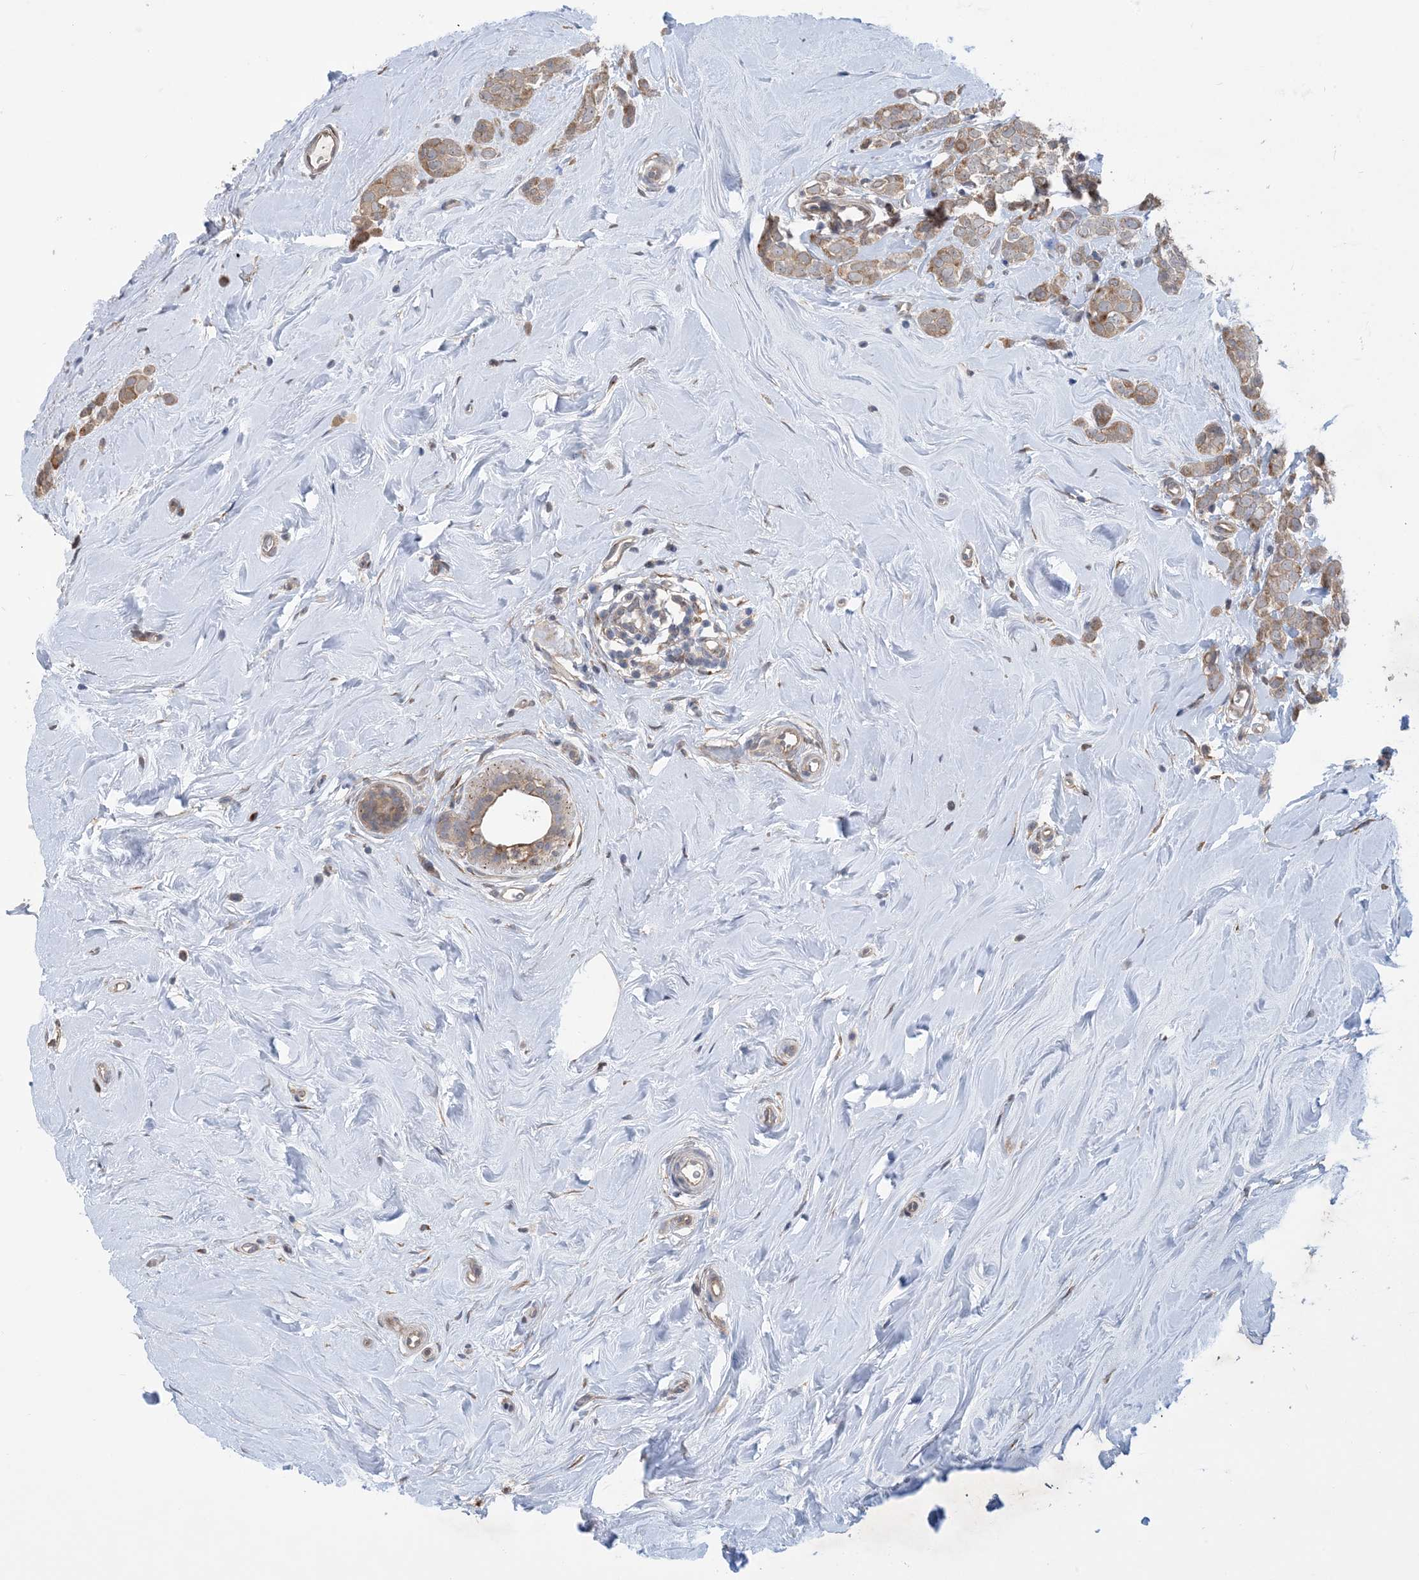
{"staining": {"intensity": "moderate", "quantity": ">75%", "location": "cytoplasmic/membranous"}, "tissue": "breast cancer", "cell_type": "Tumor cells", "image_type": "cancer", "snomed": [{"axis": "morphology", "description": "Lobular carcinoma"}, {"axis": "topography", "description": "Breast"}], "caption": "Brown immunohistochemical staining in human breast lobular carcinoma demonstrates moderate cytoplasmic/membranous staining in about >75% of tumor cells.", "gene": "EHBP1", "patient": {"sex": "female", "age": 47}}